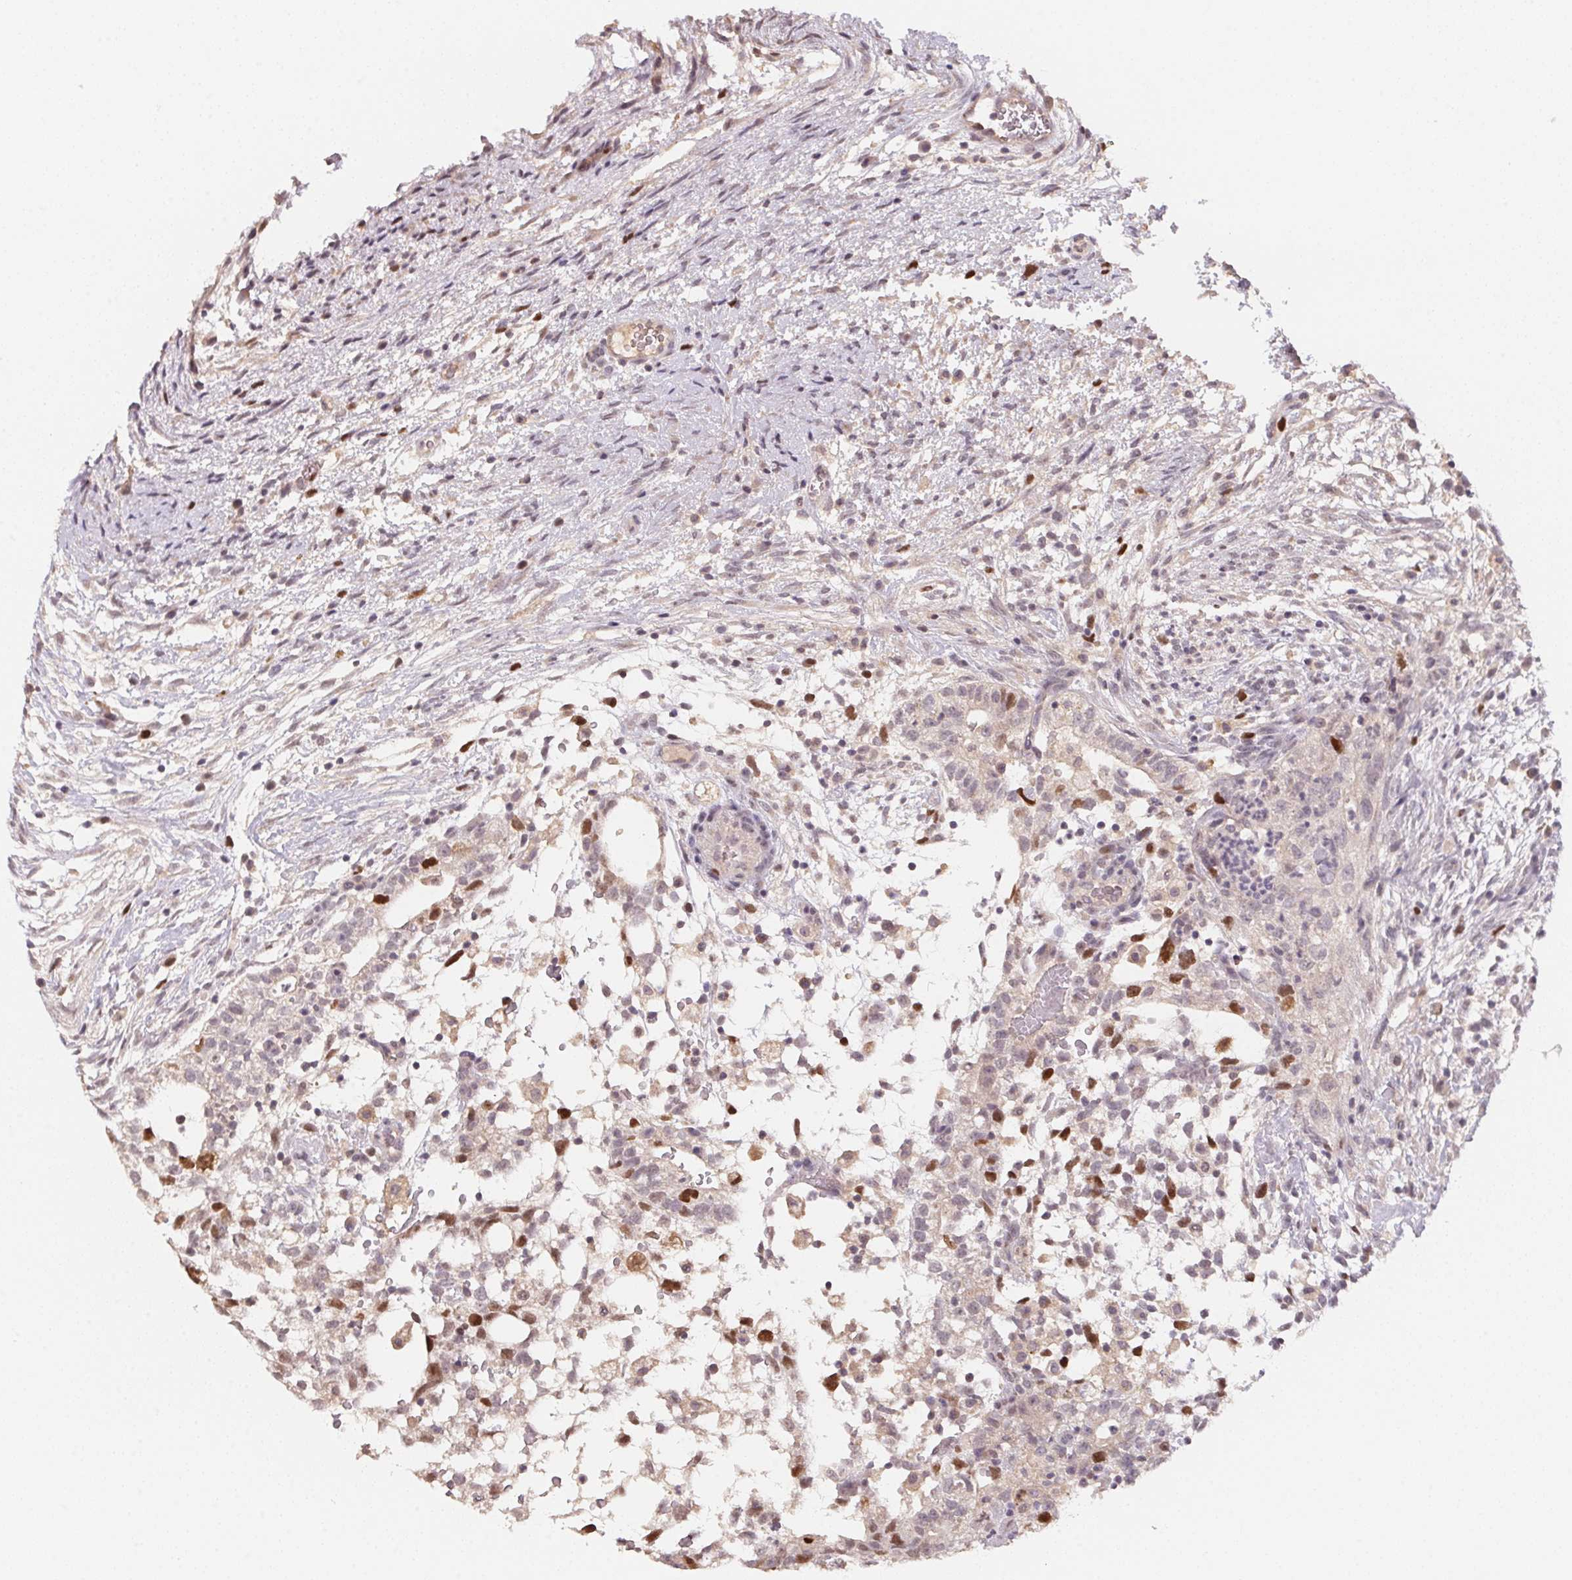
{"staining": {"intensity": "moderate", "quantity": "25%-75%", "location": "nuclear"}, "tissue": "testis cancer", "cell_type": "Tumor cells", "image_type": "cancer", "snomed": [{"axis": "morphology", "description": "Carcinoma, Embryonal, NOS"}, {"axis": "topography", "description": "Testis"}], "caption": "The immunohistochemical stain highlights moderate nuclear expression in tumor cells of testis cancer (embryonal carcinoma) tissue.", "gene": "KIFC1", "patient": {"sex": "male", "age": 32}}